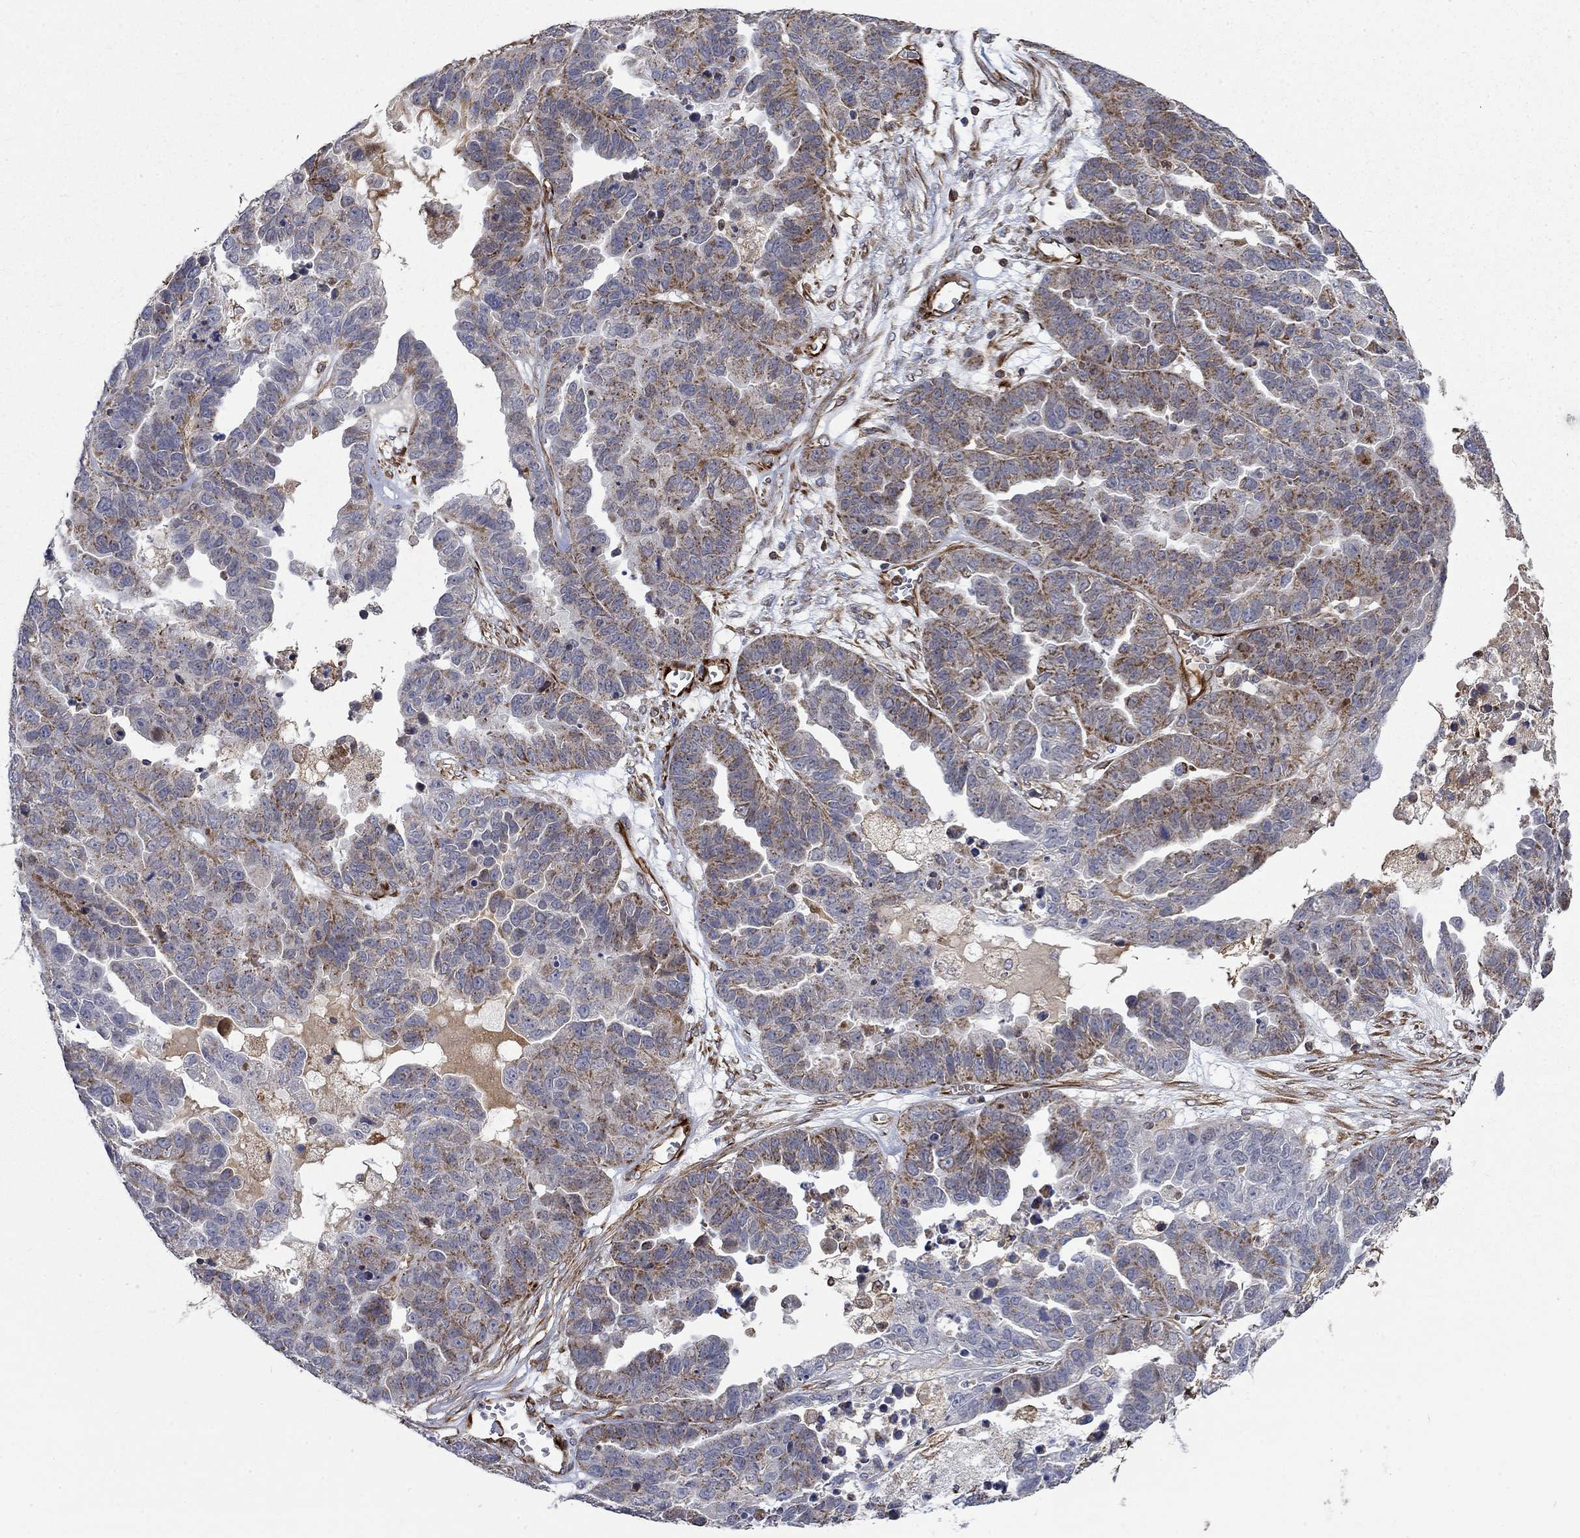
{"staining": {"intensity": "moderate", "quantity": "25%-75%", "location": "cytoplasmic/membranous"}, "tissue": "ovarian cancer", "cell_type": "Tumor cells", "image_type": "cancer", "snomed": [{"axis": "morphology", "description": "Cystadenocarcinoma, serous, NOS"}, {"axis": "topography", "description": "Ovary"}], "caption": "Immunohistochemistry staining of serous cystadenocarcinoma (ovarian), which shows medium levels of moderate cytoplasmic/membranous expression in approximately 25%-75% of tumor cells indicating moderate cytoplasmic/membranous protein positivity. The staining was performed using DAB (3,3'-diaminobenzidine) (brown) for protein detection and nuclei were counterstained in hematoxylin (blue).", "gene": "NDUFC1", "patient": {"sex": "female", "age": 87}}